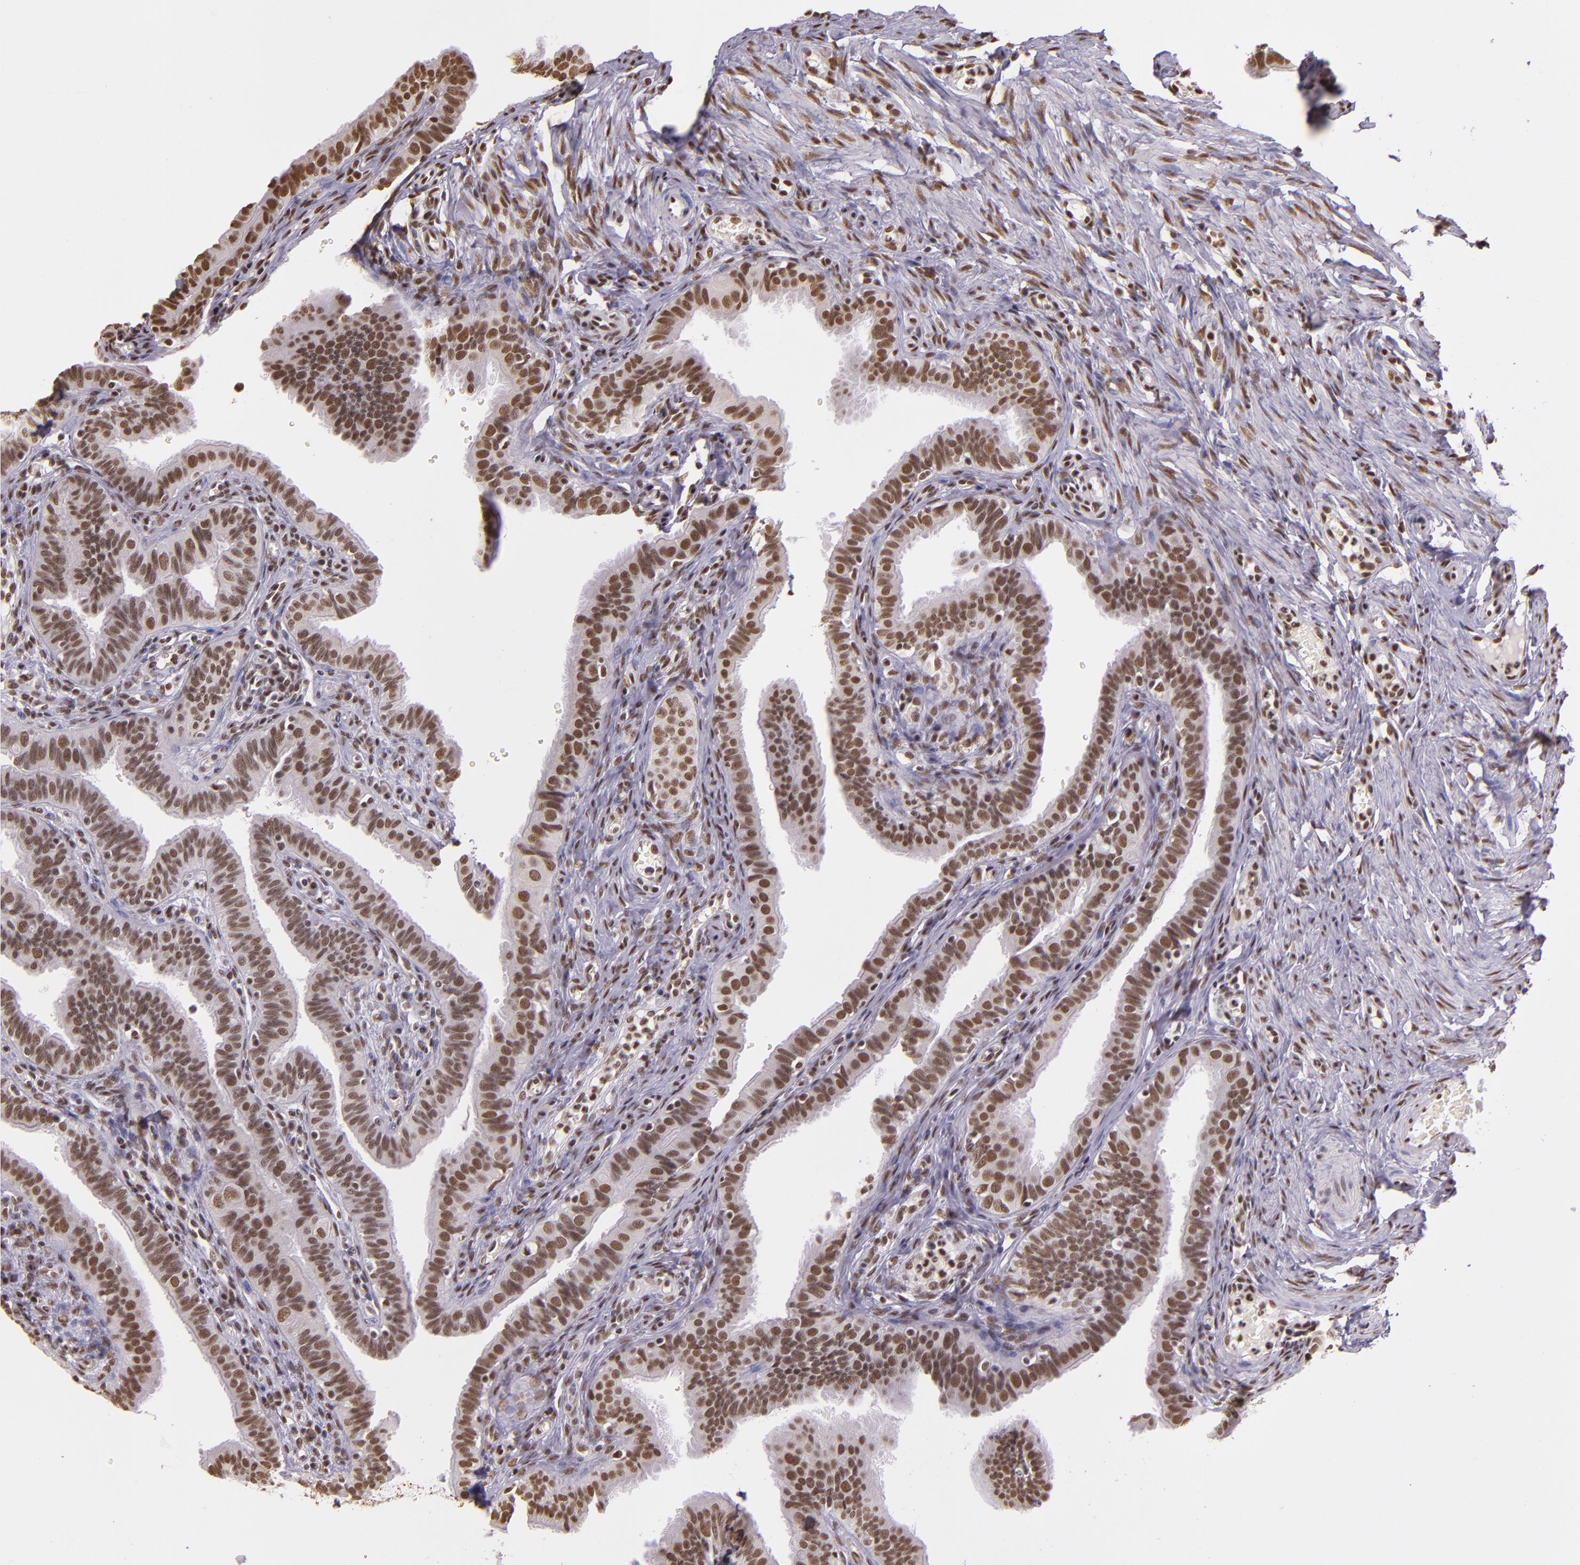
{"staining": {"intensity": "moderate", "quantity": ">75%", "location": "nuclear"}, "tissue": "fallopian tube", "cell_type": "Glandular cells", "image_type": "normal", "snomed": [{"axis": "morphology", "description": "Normal tissue, NOS"}, {"axis": "topography", "description": "Fallopian tube"}, {"axis": "topography", "description": "Ovary"}], "caption": "Immunohistochemistry (IHC) micrograph of normal human fallopian tube stained for a protein (brown), which shows medium levels of moderate nuclear staining in approximately >75% of glandular cells.", "gene": "USF1", "patient": {"sex": "female", "age": 51}}